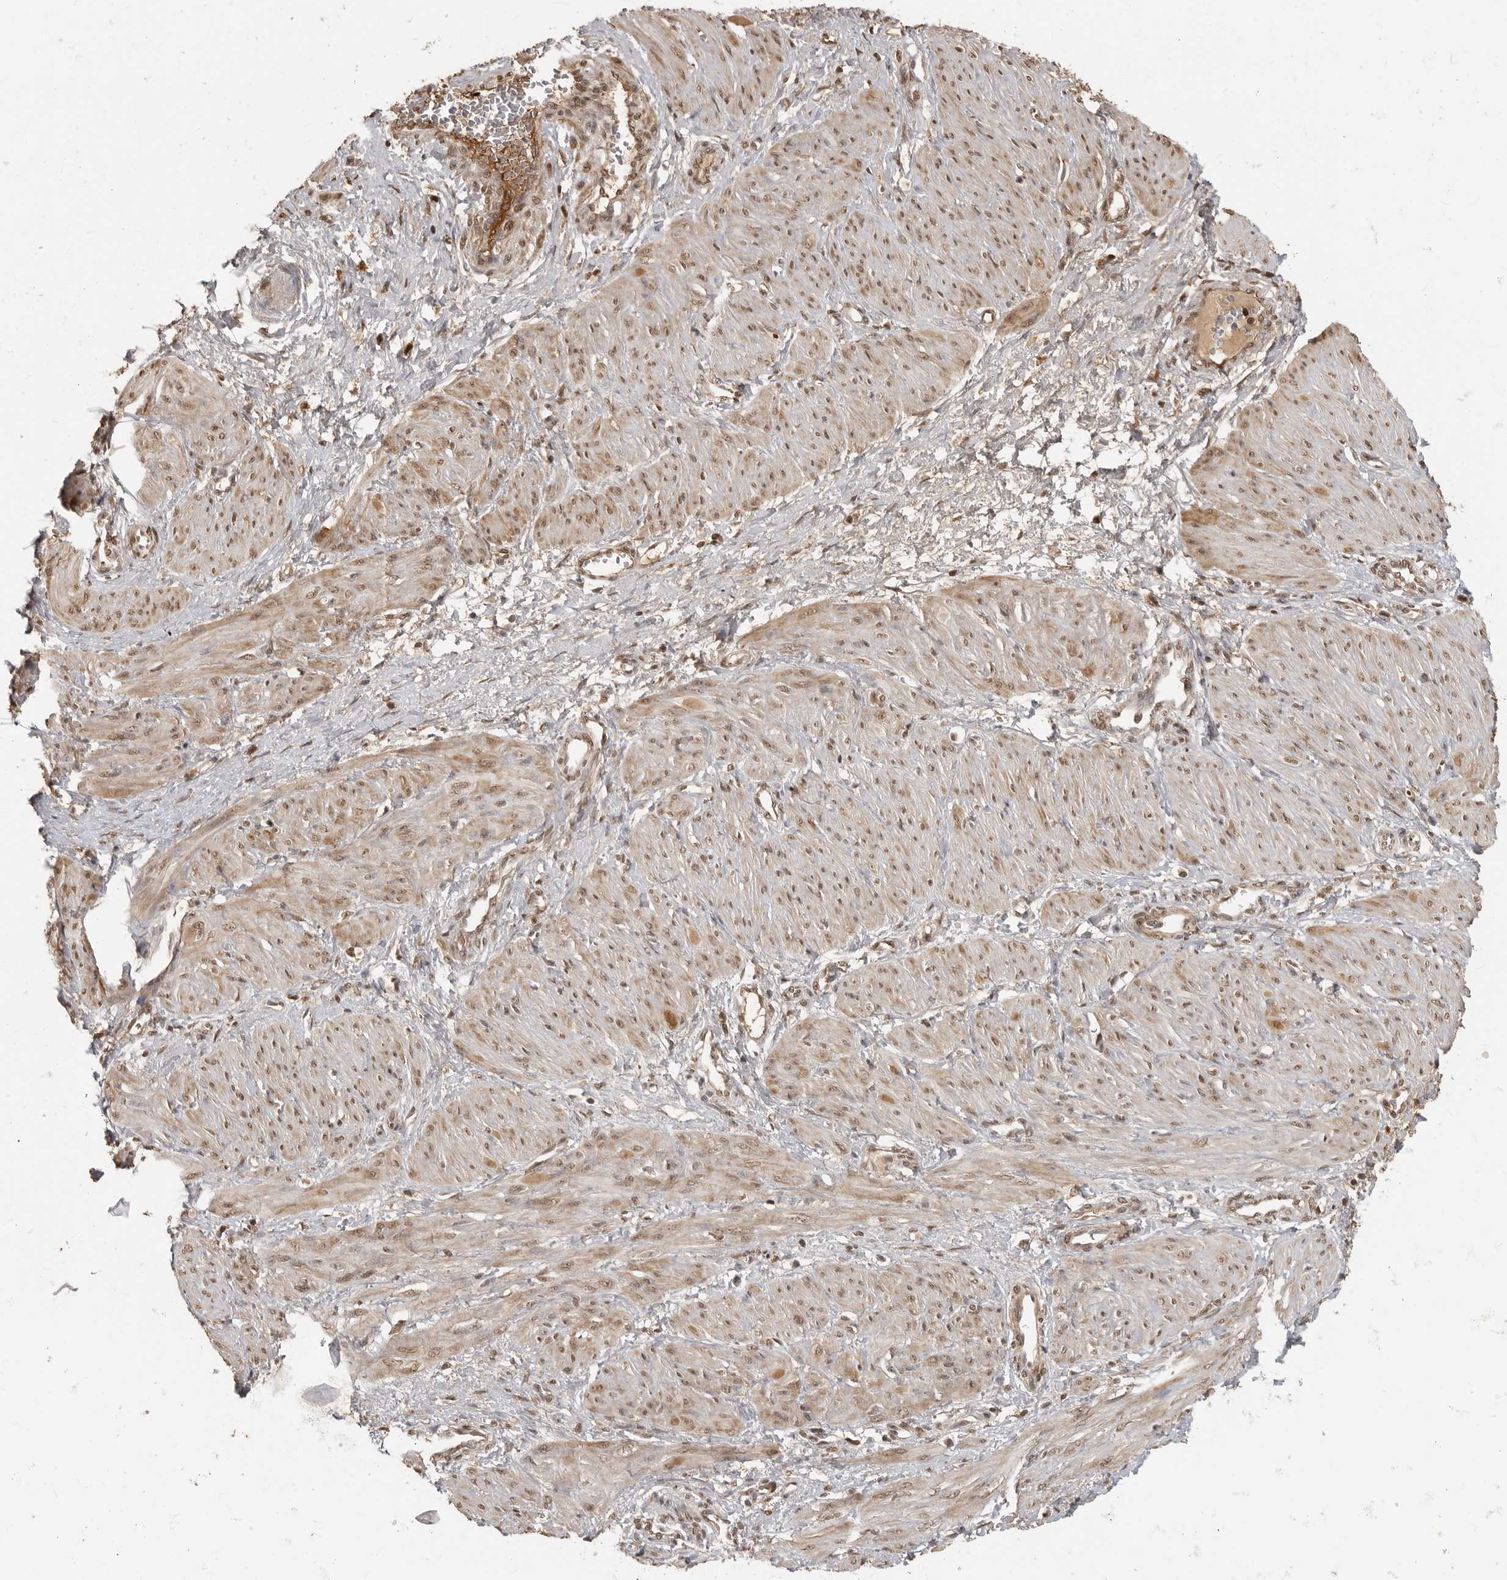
{"staining": {"intensity": "moderate", "quantity": ">75%", "location": "cytoplasmic/membranous,nuclear"}, "tissue": "smooth muscle", "cell_type": "Smooth muscle cells", "image_type": "normal", "snomed": [{"axis": "morphology", "description": "Normal tissue, NOS"}, {"axis": "topography", "description": "Endometrium"}], "caption": "Immunohistochemistry micrograph of unremarkable smooth muscle: human smooth muscle stained using IHC exhibits medium levels of moderate protein expression localized specifically in the cytoplasmic/membranous,nuclear of smooth muscle cells, appearing as a cytoplasmic/membranous,nuclear brown color.", "gene": "CLOCK", "patient": {"sex": "female", "age": 33}}